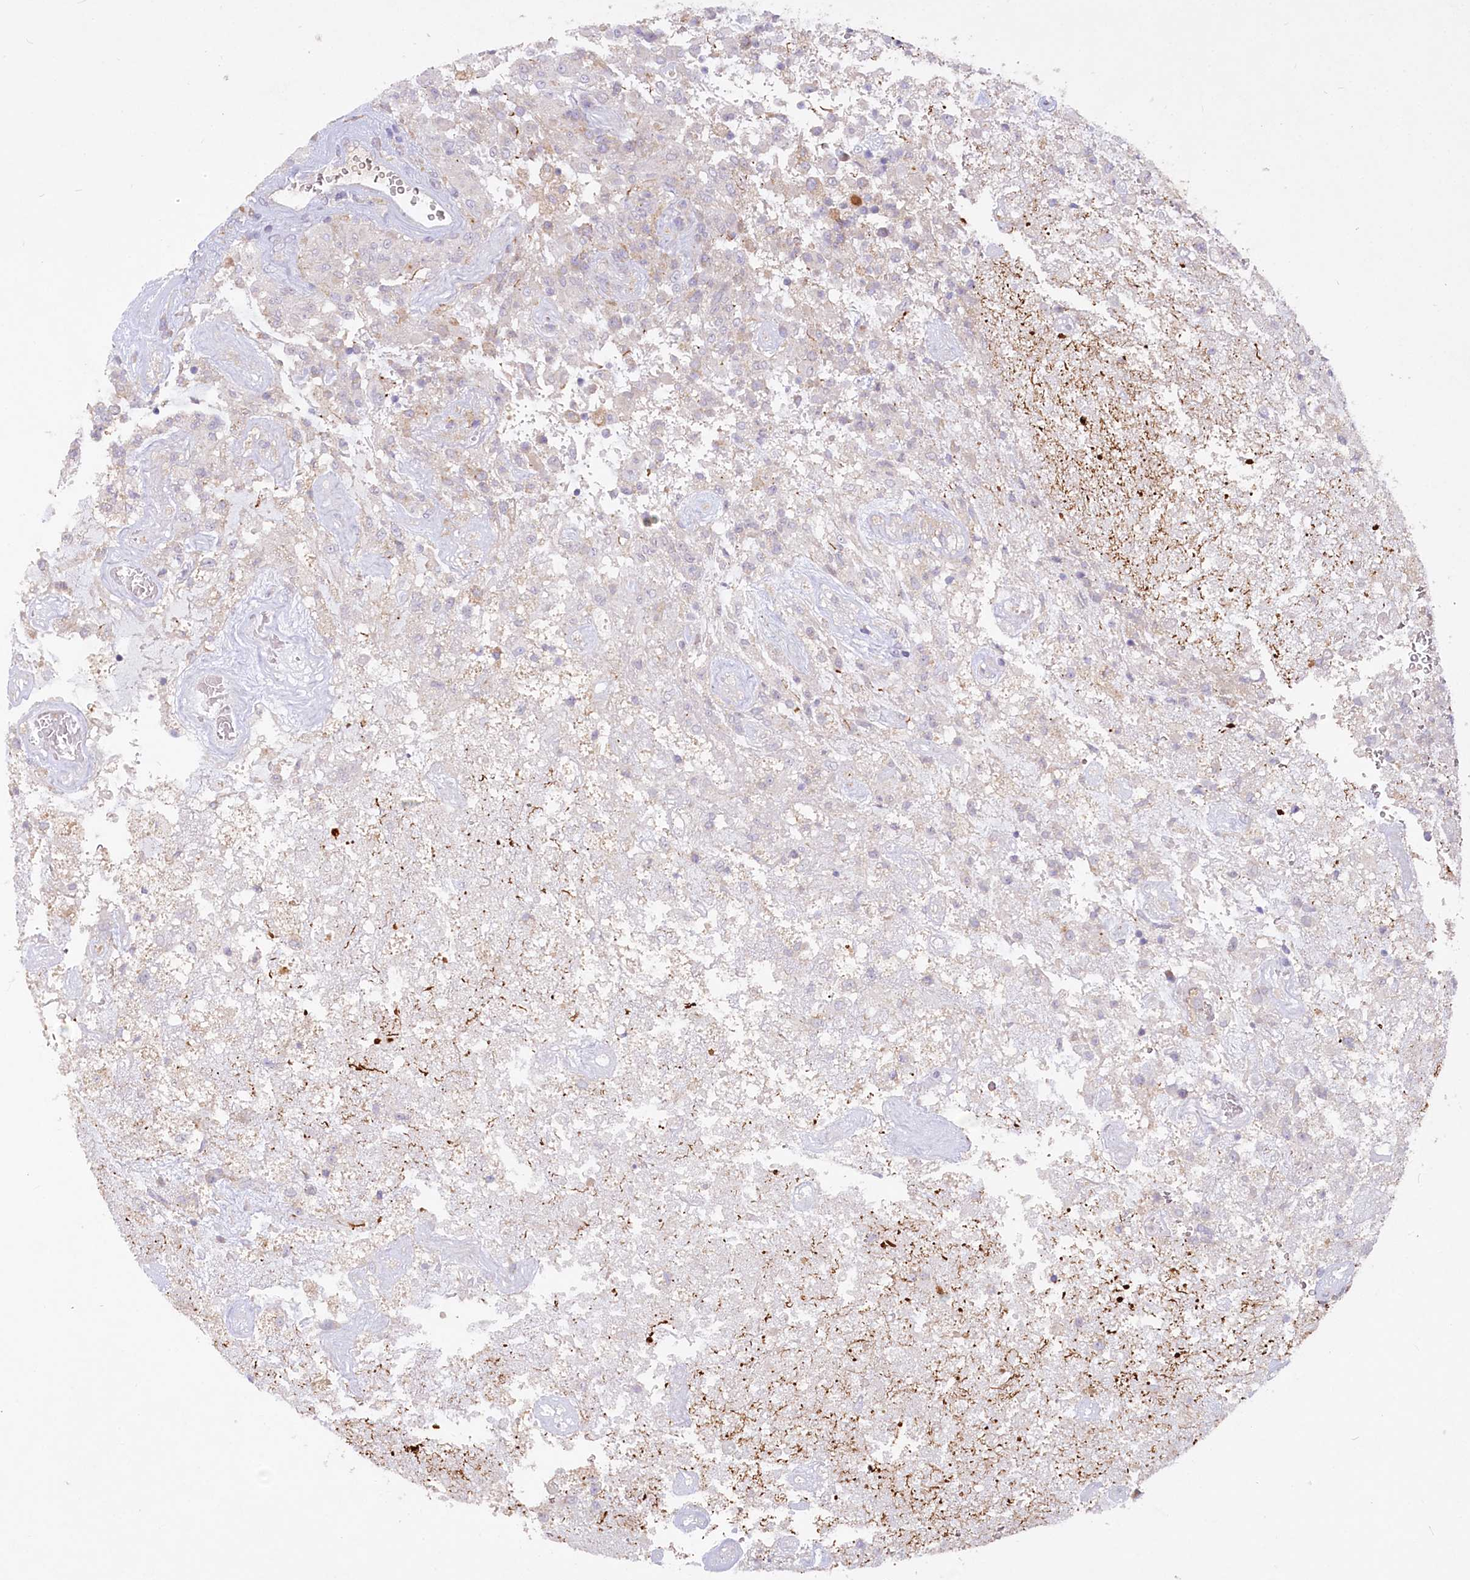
{"staining": {"intensity": "weak", "quantity": "<25%", "location": "cytoplasmic/membranous"}, "tissue": "glioma", "cell_type": "Tumor cells", "image_type": "cancer", "snomed": [{"axis": "morphology", "description": "Glioma, malignant, High grade"}, {"axis": "topography", "description": "Brain"}], "caption": "IHC of human glioma reveals no staining in tumor cells.", "gene": "EFHC2", "patient": {"sex": "female", "age": 57}}